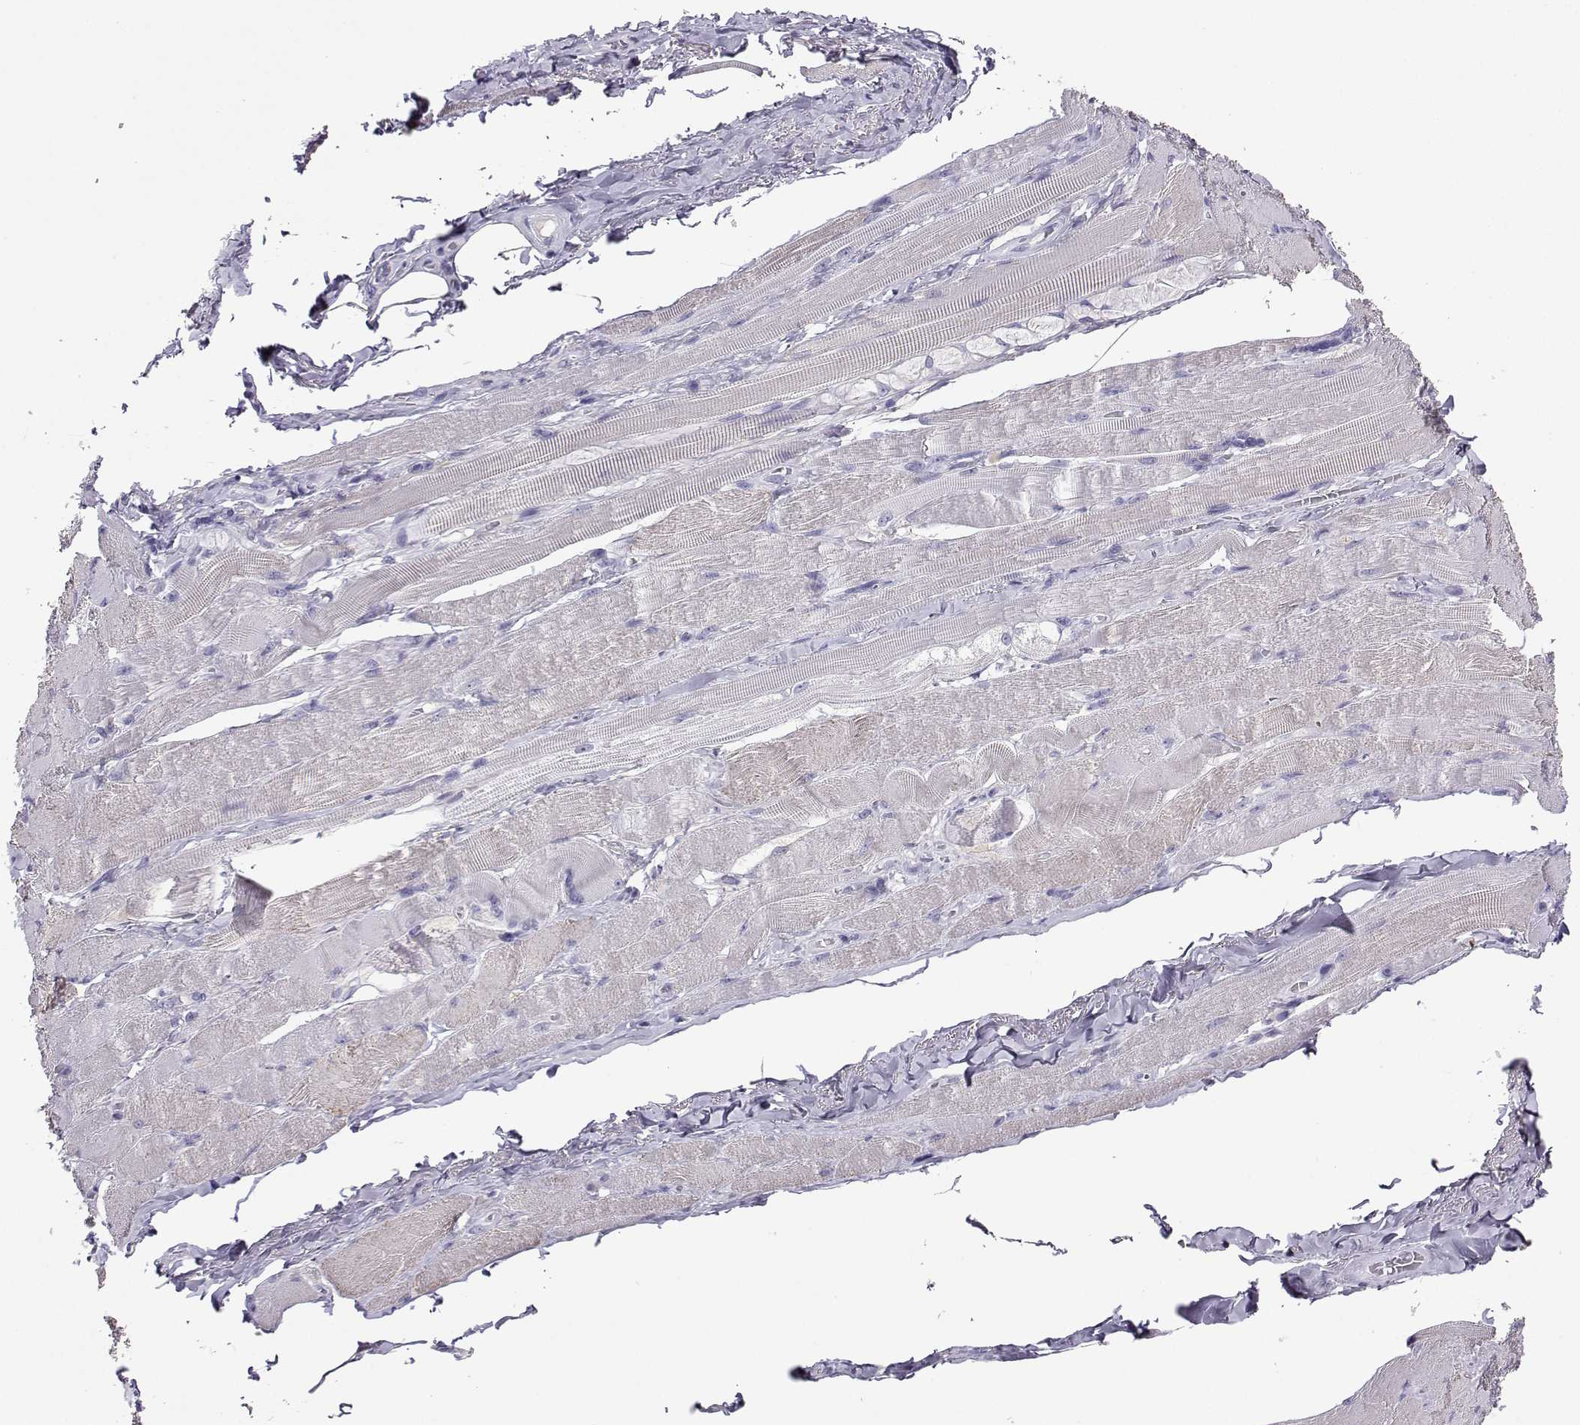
{"staining": {"intensity": "negative", "quantity": "none", "location": "none"}, "tissue": "skeletal muscle", "cell_type": "Myocytes", "image_type": "normal", "snomed": [{"axis": "morphology", "description": "Normal tissue, NOS"}, {"axis": "topography", "description": "Skeletal muscle"}, {"axis": "topography", "description": "Anal"}, {"axis": "topography", "description": "Peripheral nerve tissue"}], "caption": "Immunohistochemical staining of normal skeletal muscle displays no significant staining in myocytes. (DAB immunohistochemistry with hematoxylin counter stain).", "gene": "GRIK4", "patient": {"sex": "male", "age": 53}}